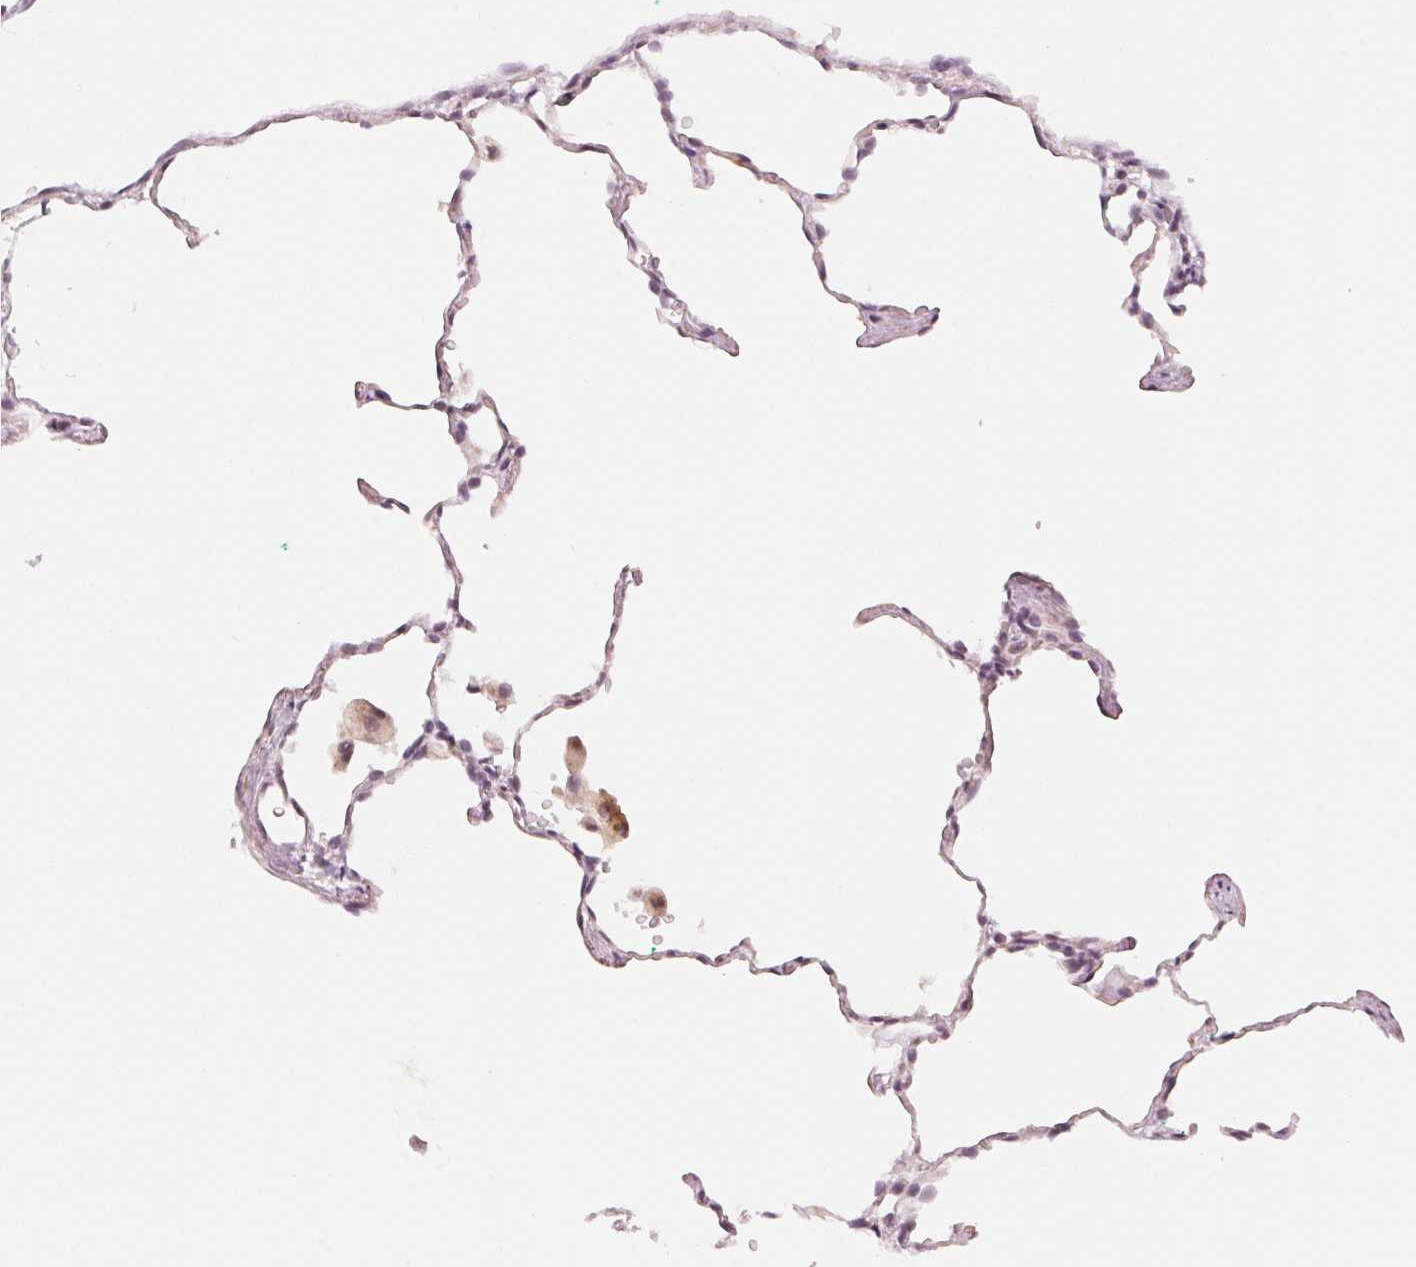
{"staining": {"intensity": "weak", "quantity": "<25%", "location": "cytoplasmic/membranous"}, "tissue": "lung", "cell_type": "Alveolar cells", "image_type": "normal", "snomed": [{"axis": "morphology", "description": "Normal tissue, NOS"}, {"axis": "topography", "description": "Lung"}], "caption": "High magnification brightfield microscopy of benign lung stained with DAB (brown) and counterstained with hematoxylin (blue): alveolar cells show no significant staining.", "gene": "SLC17A4", "patient": {"sex": "female", "age": 47}}